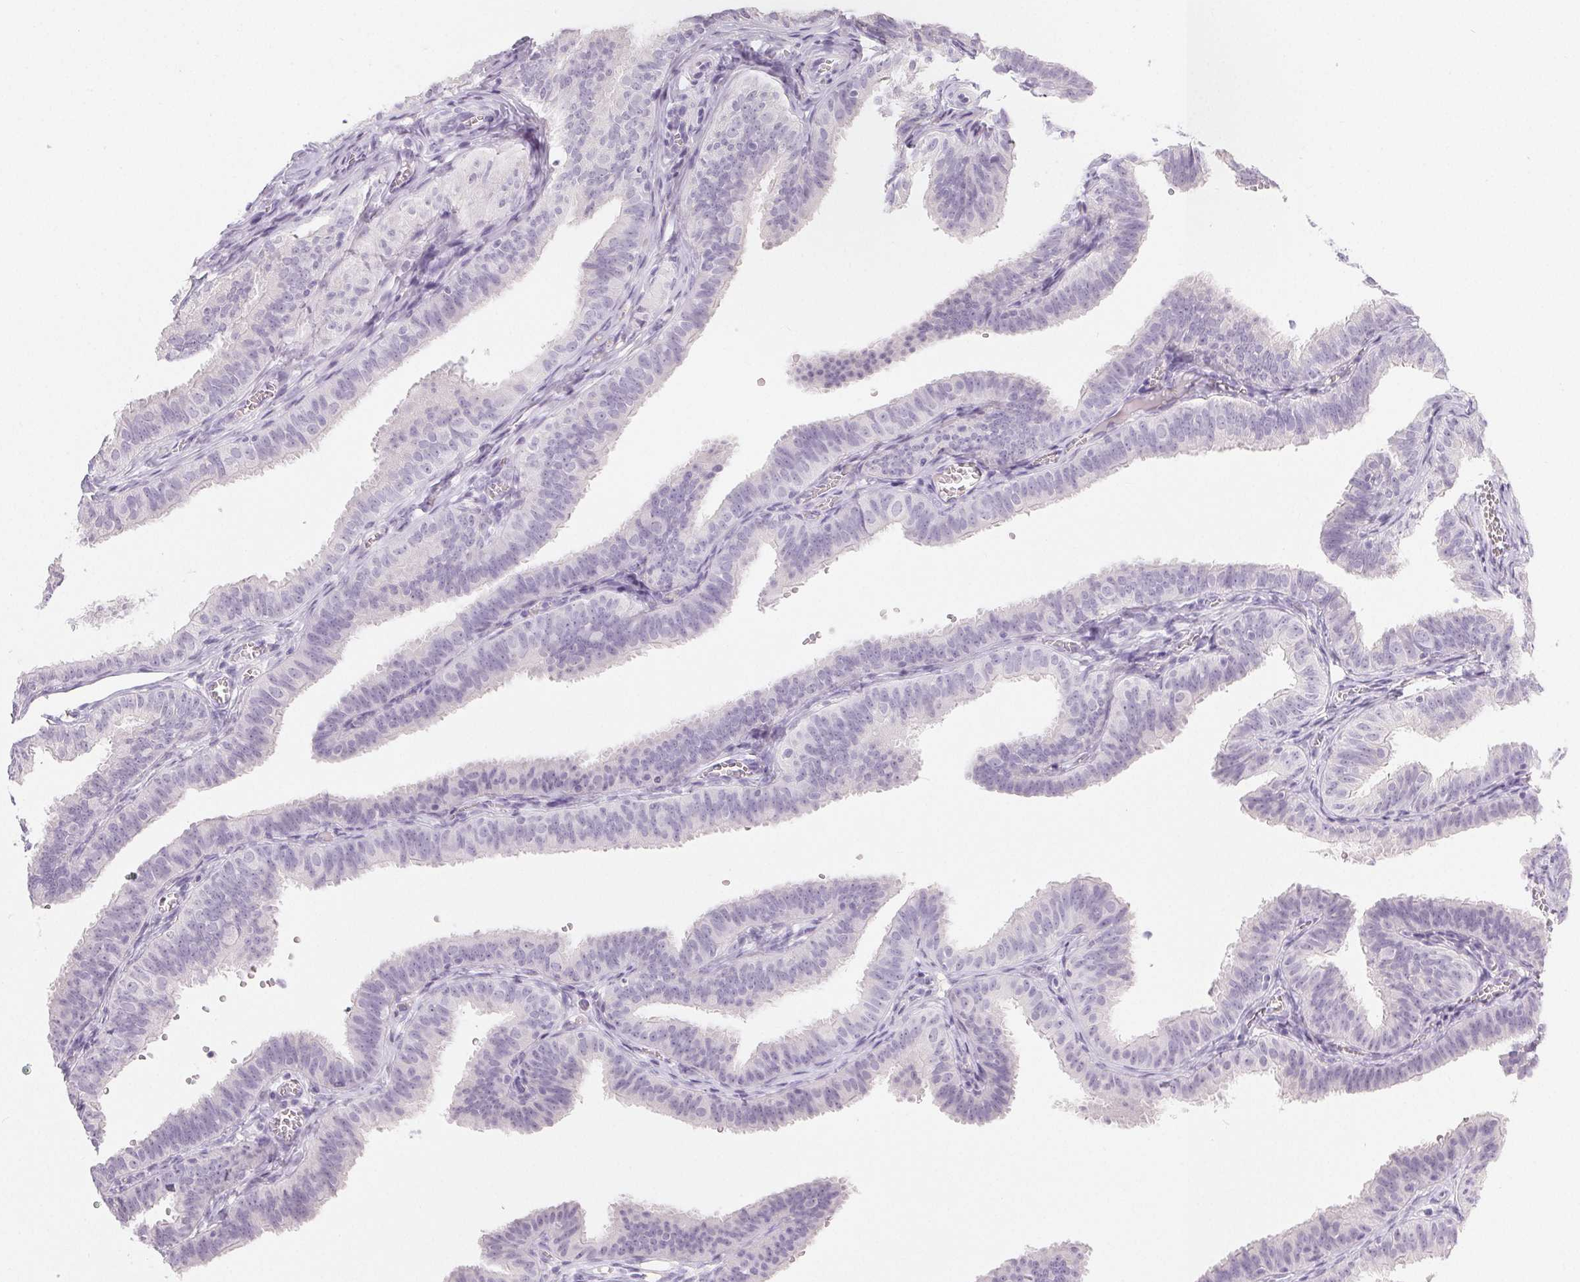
{"staining": {"intensity": "negative", "quantity": "none", "location": "none"}, "tissue": "fallopian tube", "cell_type": "Glandular cells", "image_type": "normal", "snomed": [{"axis": "morphology", "description": "Normal tissue, NOS"}, {"axis": "topography", "description": "Fallopian tube"}], "caption": "An immunohistochemistry photomicrograph of normal fallopian tube is shown. There is no staining in glandular cells of fallopian tube.", "gene": "MIOX", "patient": {"sex": "female", "age": 25}}